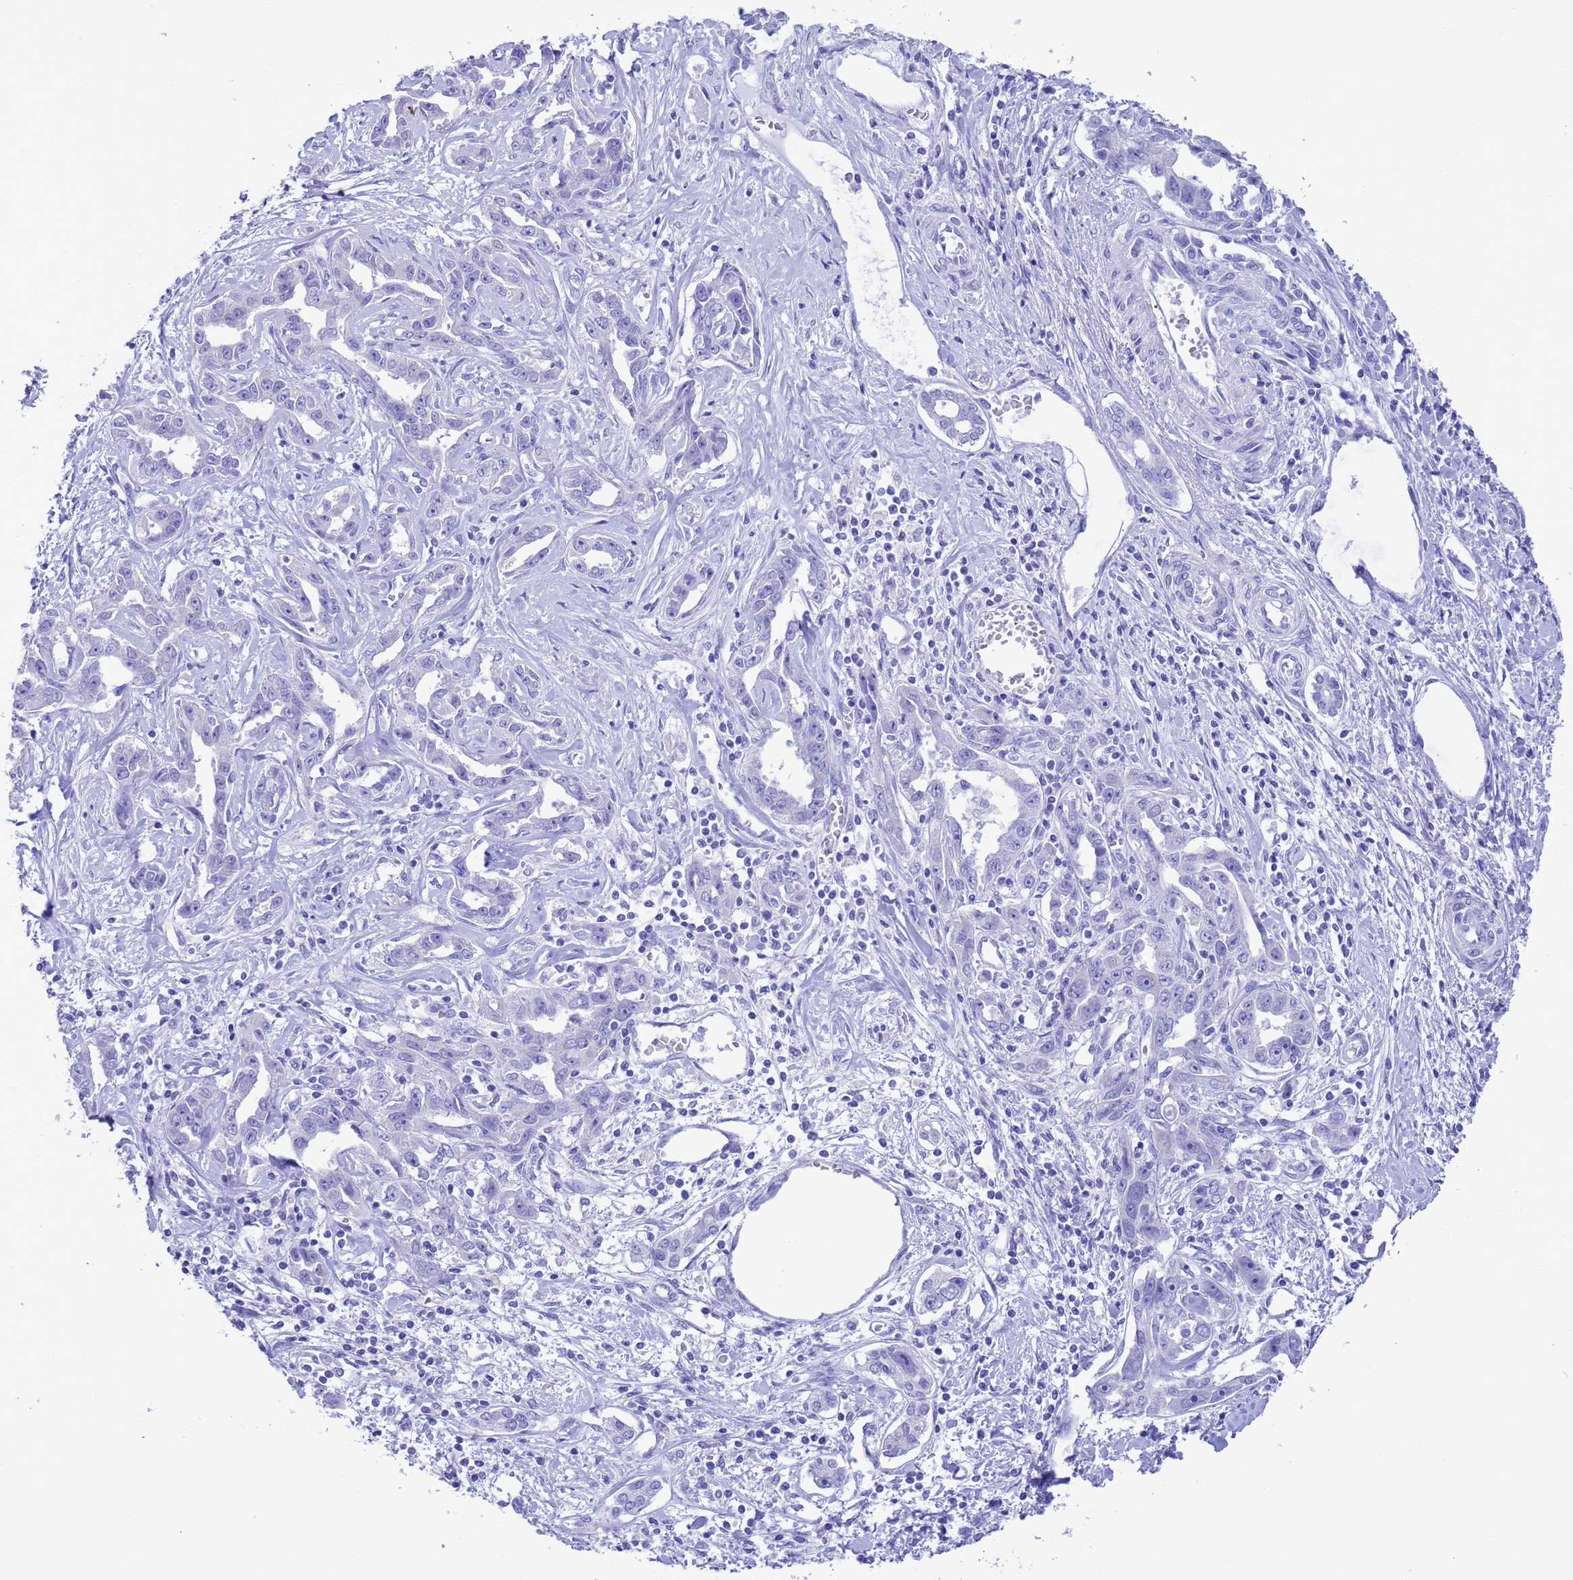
{"staining": {"intensity": "negative", "quantity": "none", "location": "none"}, "tissue": "liver cancer", "cell_type": "Tumor cells", "image_type": "cancer", "snomed": [{"axis": "morphology", "description": "Cholangiocarcinoma"}, {"axis": "topography", "description": "Liver"}], "caption": "This photomicrograph is of liver cancer (cholangiocarcinoma) stained with immunohistochemistry to label a protein in brown with the nuclei are counter-stained blue. There is no positivity in tumor cells.", "gene": "GSTM1", "patient": {"sex": "male", "age": 59}}